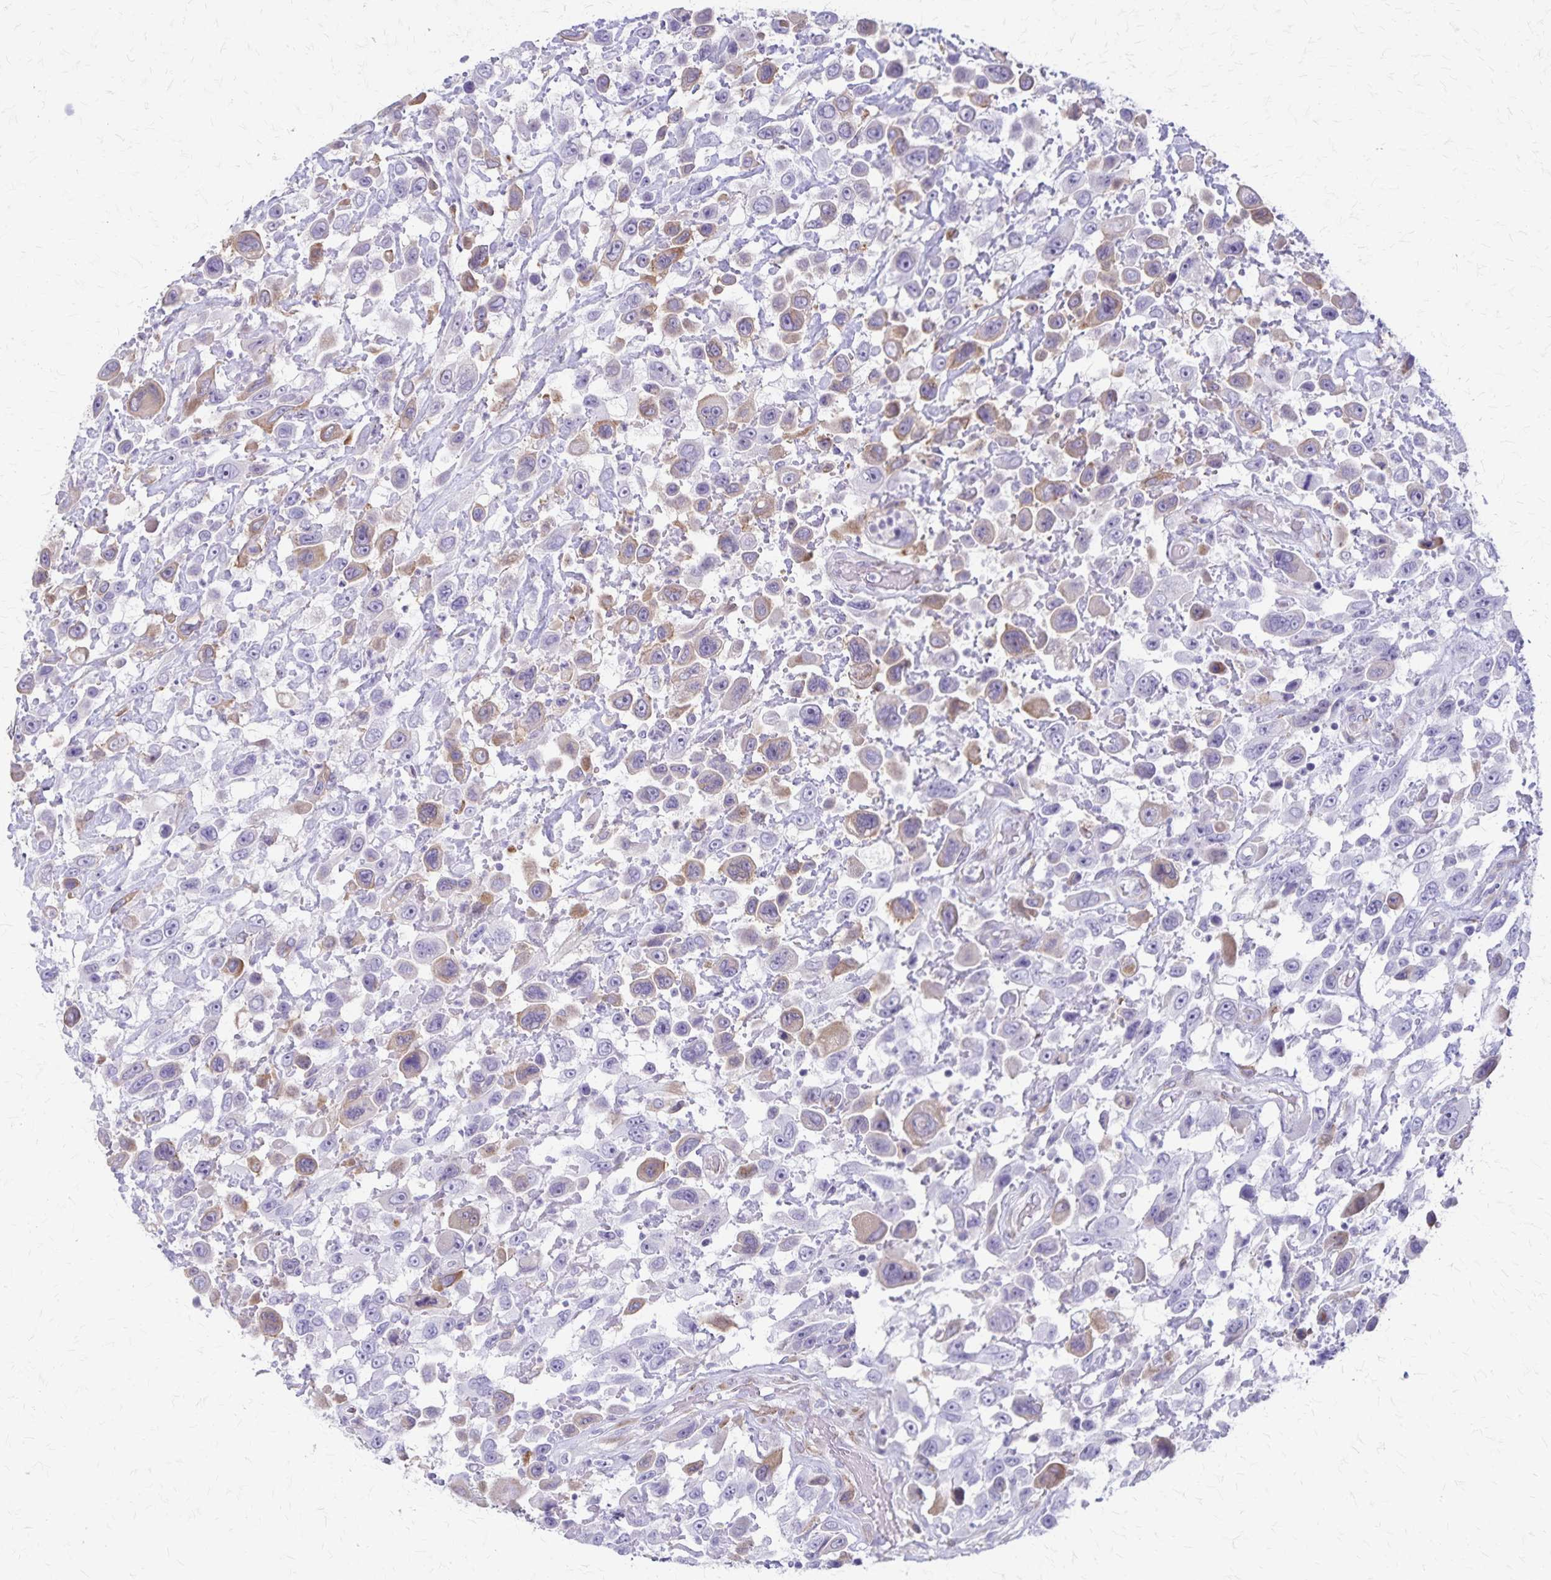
{"staining": {"intensity": "weak", "quantity": "25%-75%", "location": "cytoplasmic/membranous"}, "tissue": "urothelial cancer", "cell_type": "Tumor cells", "image_type": "cancer", "snomed": [{"axis": "morphology", "description": "Urothelial carcinoma, High grade"}, {"axis": "topography", "description": "Urinary bladder"}], "caption": "High-magnification brightfield microscopy of urothelial cancer stained with DAB (brown) and counterstained with hematoxylin (blue). tumor cells exhibit weak cytoplasmic/membranous staining is present in approximately25%-75% of cells.", "gene": "MCFD2", "patient": {"sex": "male", "age": 53}}